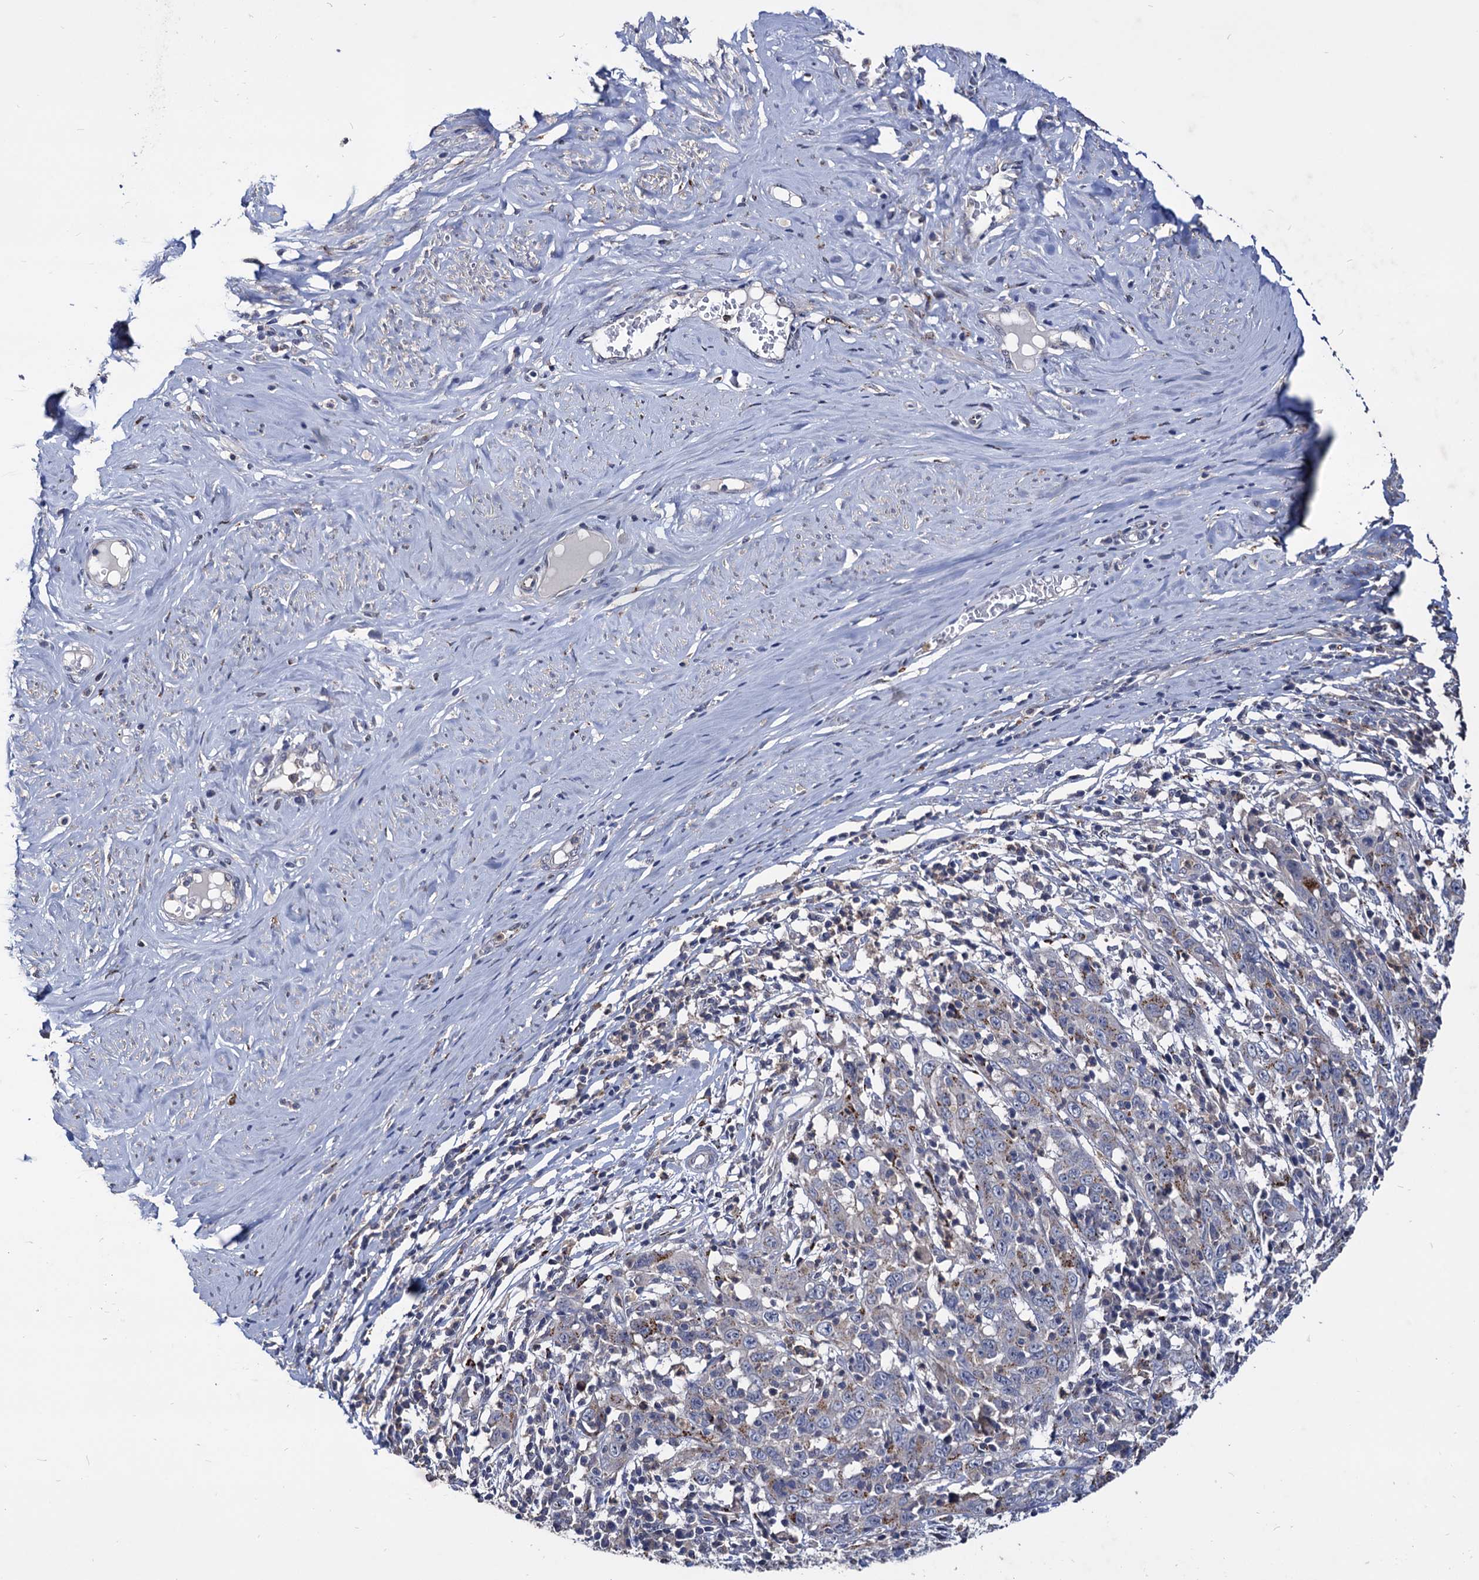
{"staining": {"intensity": "moderate", "quantity": "<25%", "location": "cytoplasmic/membranous"}, "tissue": "cervical cancer", "cell_type": "Tumor cells", "image_type": "cancer", "snomed": [{"axis": "morphology", "description": "Squamous cell carcinoma, NOS"}, {"axis": "topography", "description": "Cervix"}], "caption": "Cervical squamous cell carcinoma tissue demonstrates moderate cytoplasmic/membranous positivity in approximately <25% of tumor cells, visualized by immunohistochemistry. The staining was performed using DAB (3,3'-diaminobenzidine) to visualize the protein expression in brown, while the nuclei were stained in blue with hematoxylin (Magnification: 20x).", "gene": "ESD", "patient": {"sex": "female", "age": 46}}